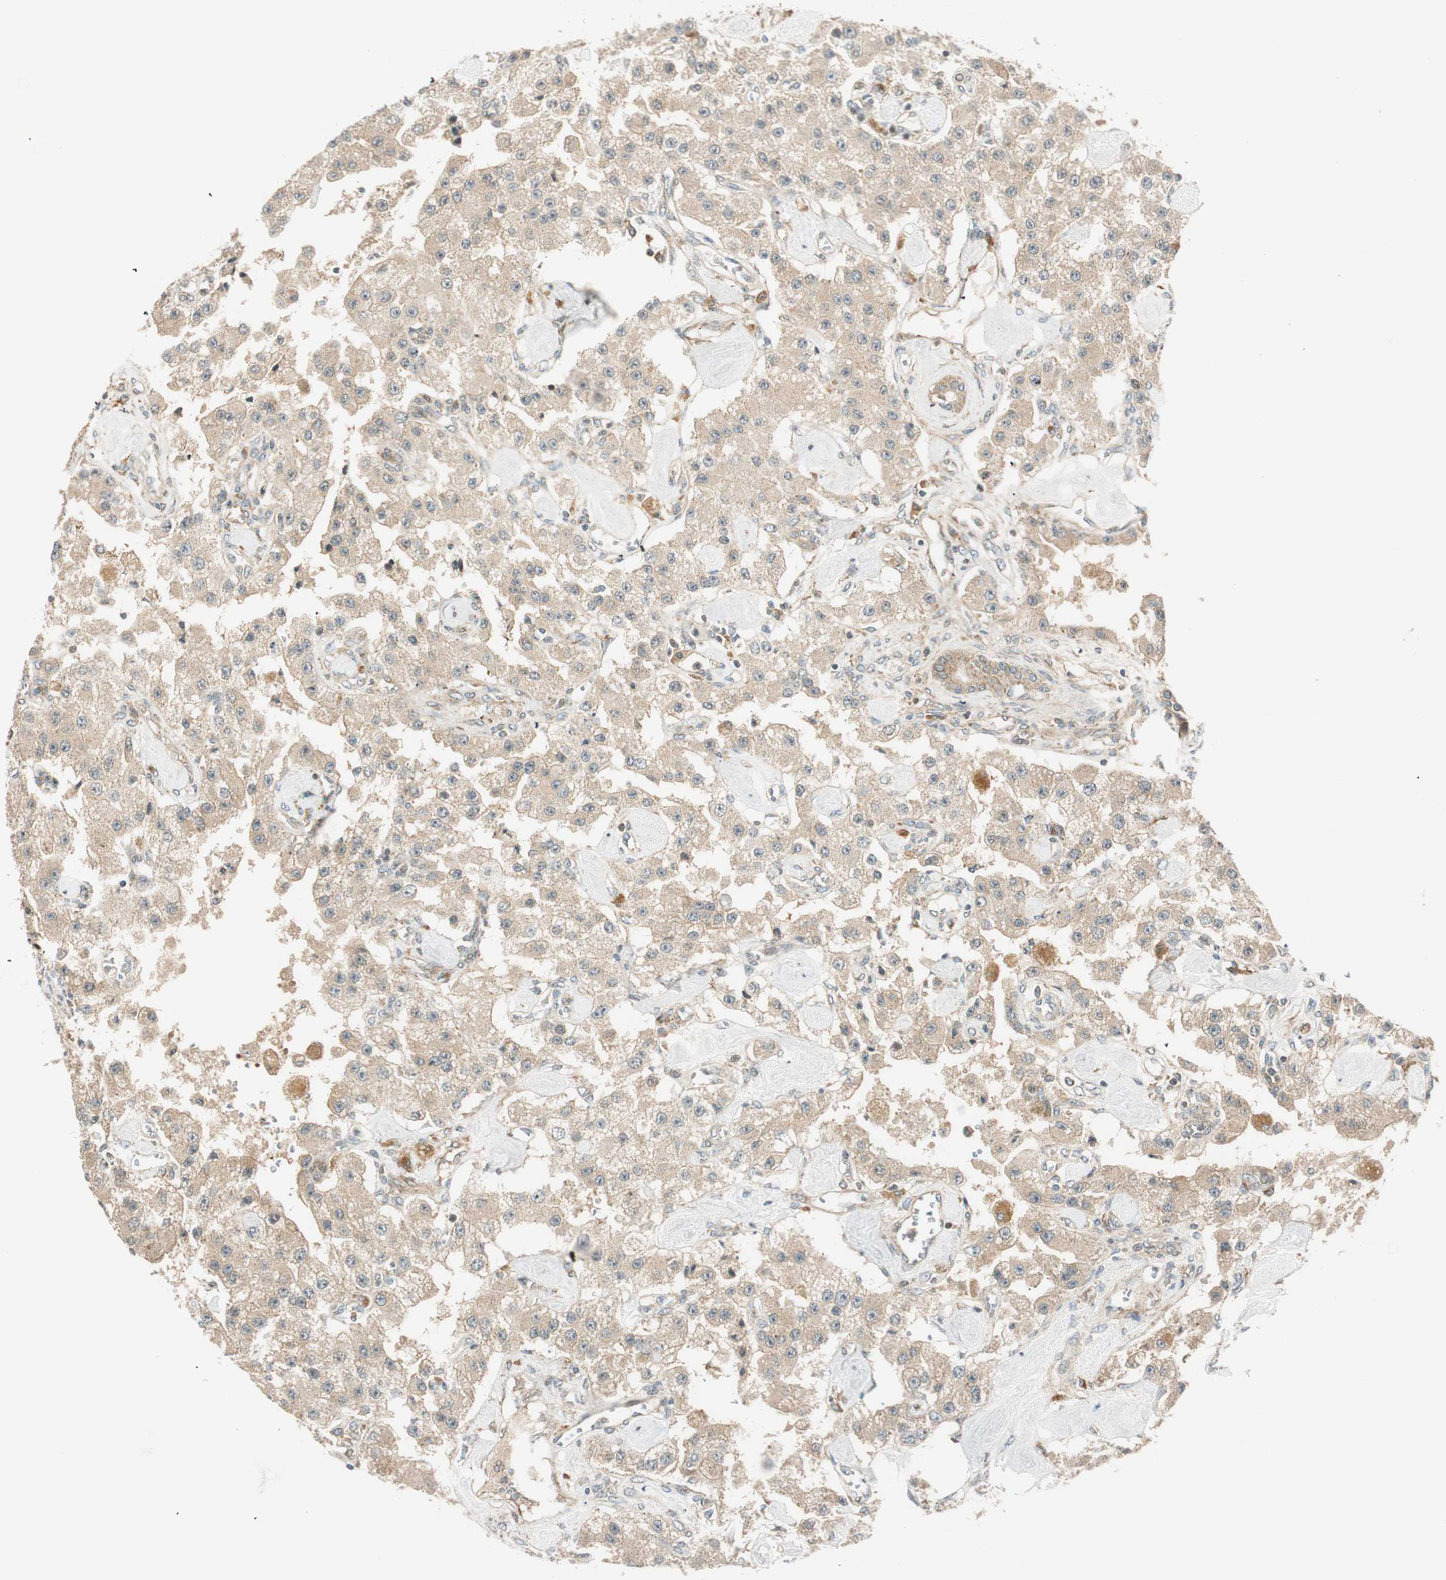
{"staining": {"intensity": "weak", "quantity": "25%-75%", "location": "cytoplasmic/membranous"}, "tissue": "carcinoid", "cell_type": "Tumor cells", "image_type": "cancer", "snomed": [{"axis": "morphology", "description": "Carcinoid, malignant, NOS"}, {"axis": "topography", "description": "Pancreas"}], "caption": "An image of human carcinoid stained for a protein shows weak cytoplasmic/membranous brown staining in tumor cells.", "gene": "ABI1", "patient": {"sex": "male", "age": 41}}